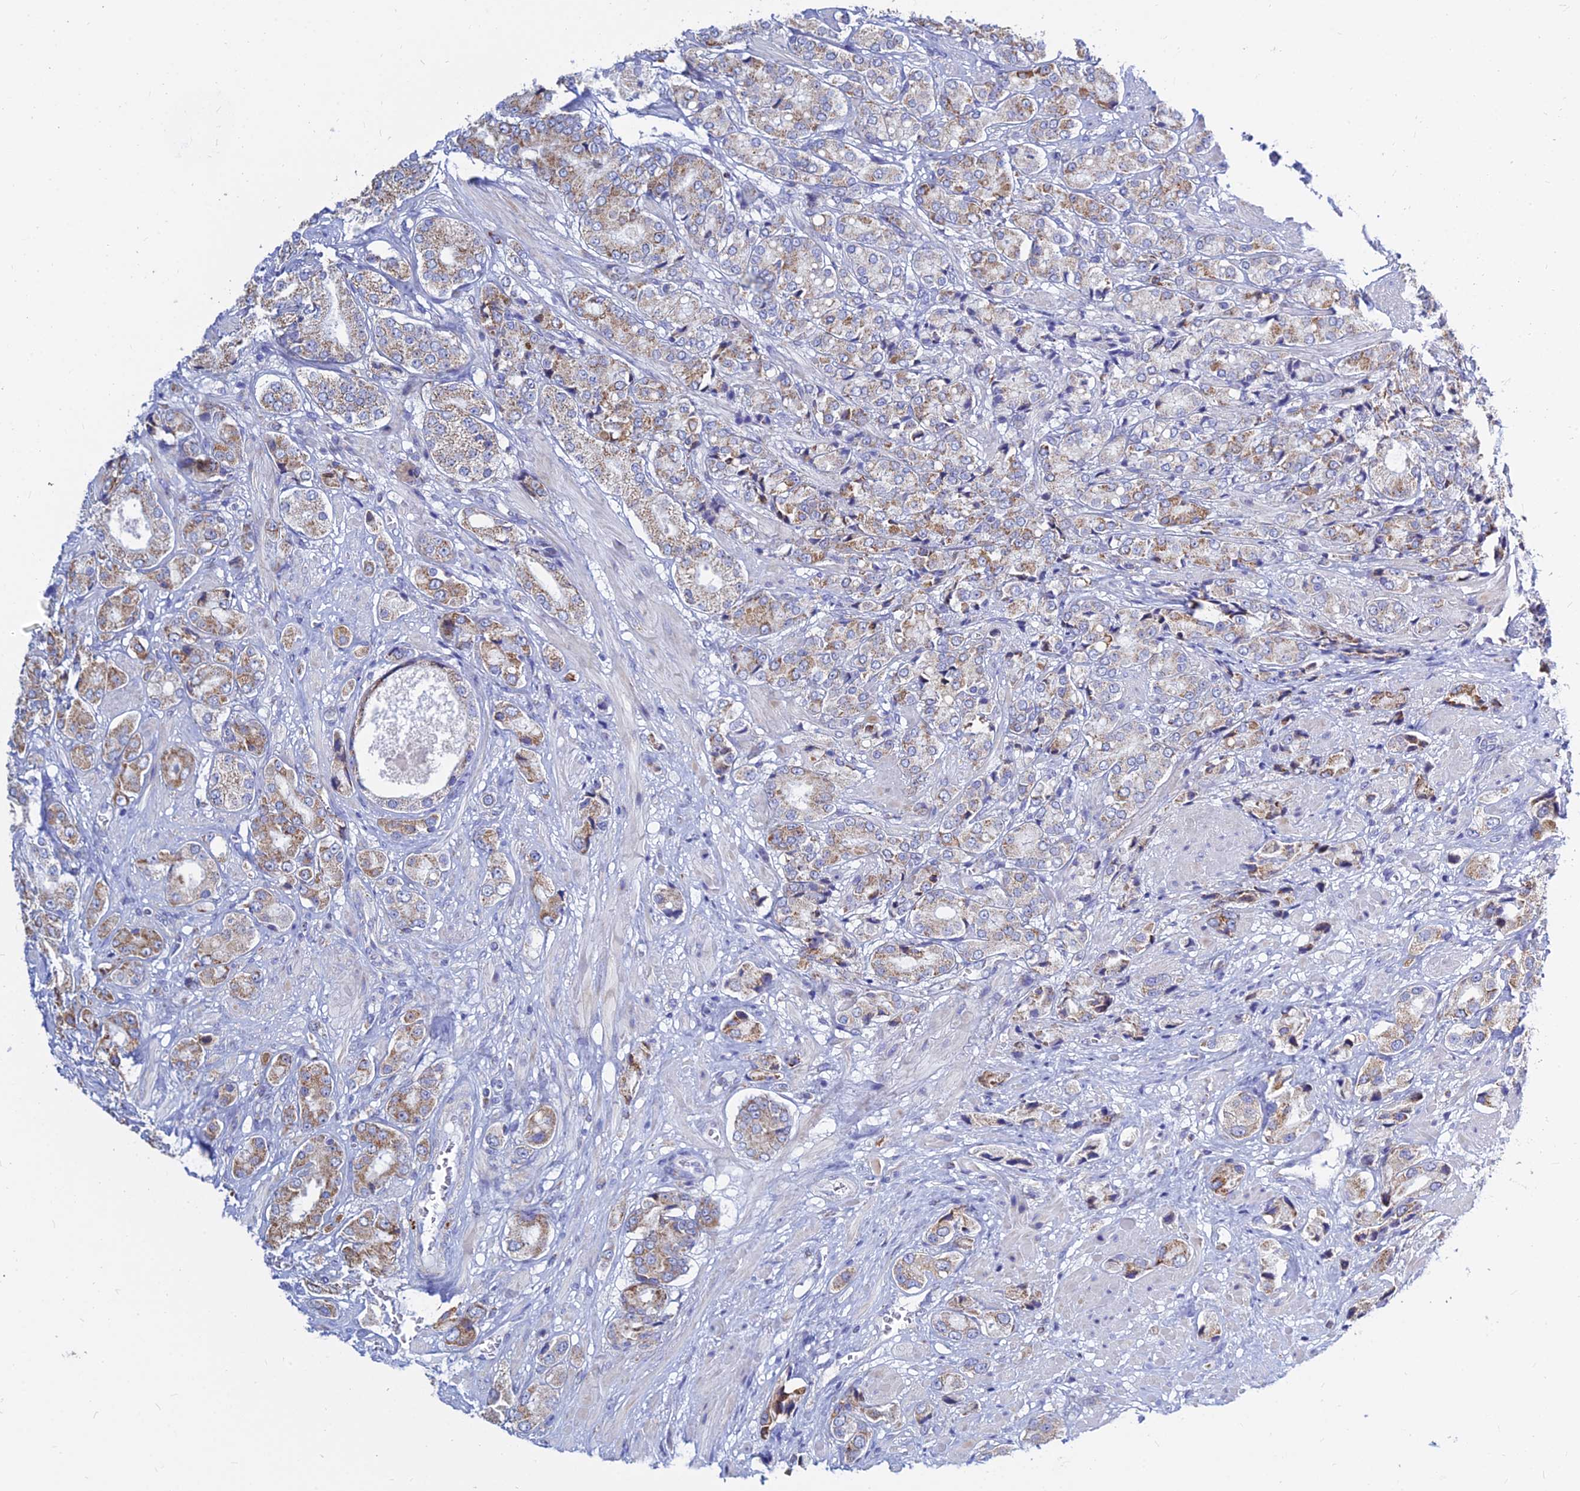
{"staining": {"intensity": "moderate", "quantity": "25%-75%", "location": "cytoplasmic/membranous"}, "tissue": "prostate cancer", "cell_type": "Tumor cells", "image_type": "cancer", "snomed": [{"axis": "morphology", "description": "Adenocarcinoma, High grade"}, {"axis": "topography", "description": "Prostate and seminal vesicle, NOS"}], "caption": "Tumor cells show medium levels of moderate cytoplasmic/membranous positivity in approximately 25%-75% of cells in prostate cancer. (IHC, brightfield microscopy, high magnification).", "gene": "MGST1", "patient": {"sex": "male", "age": 64}}